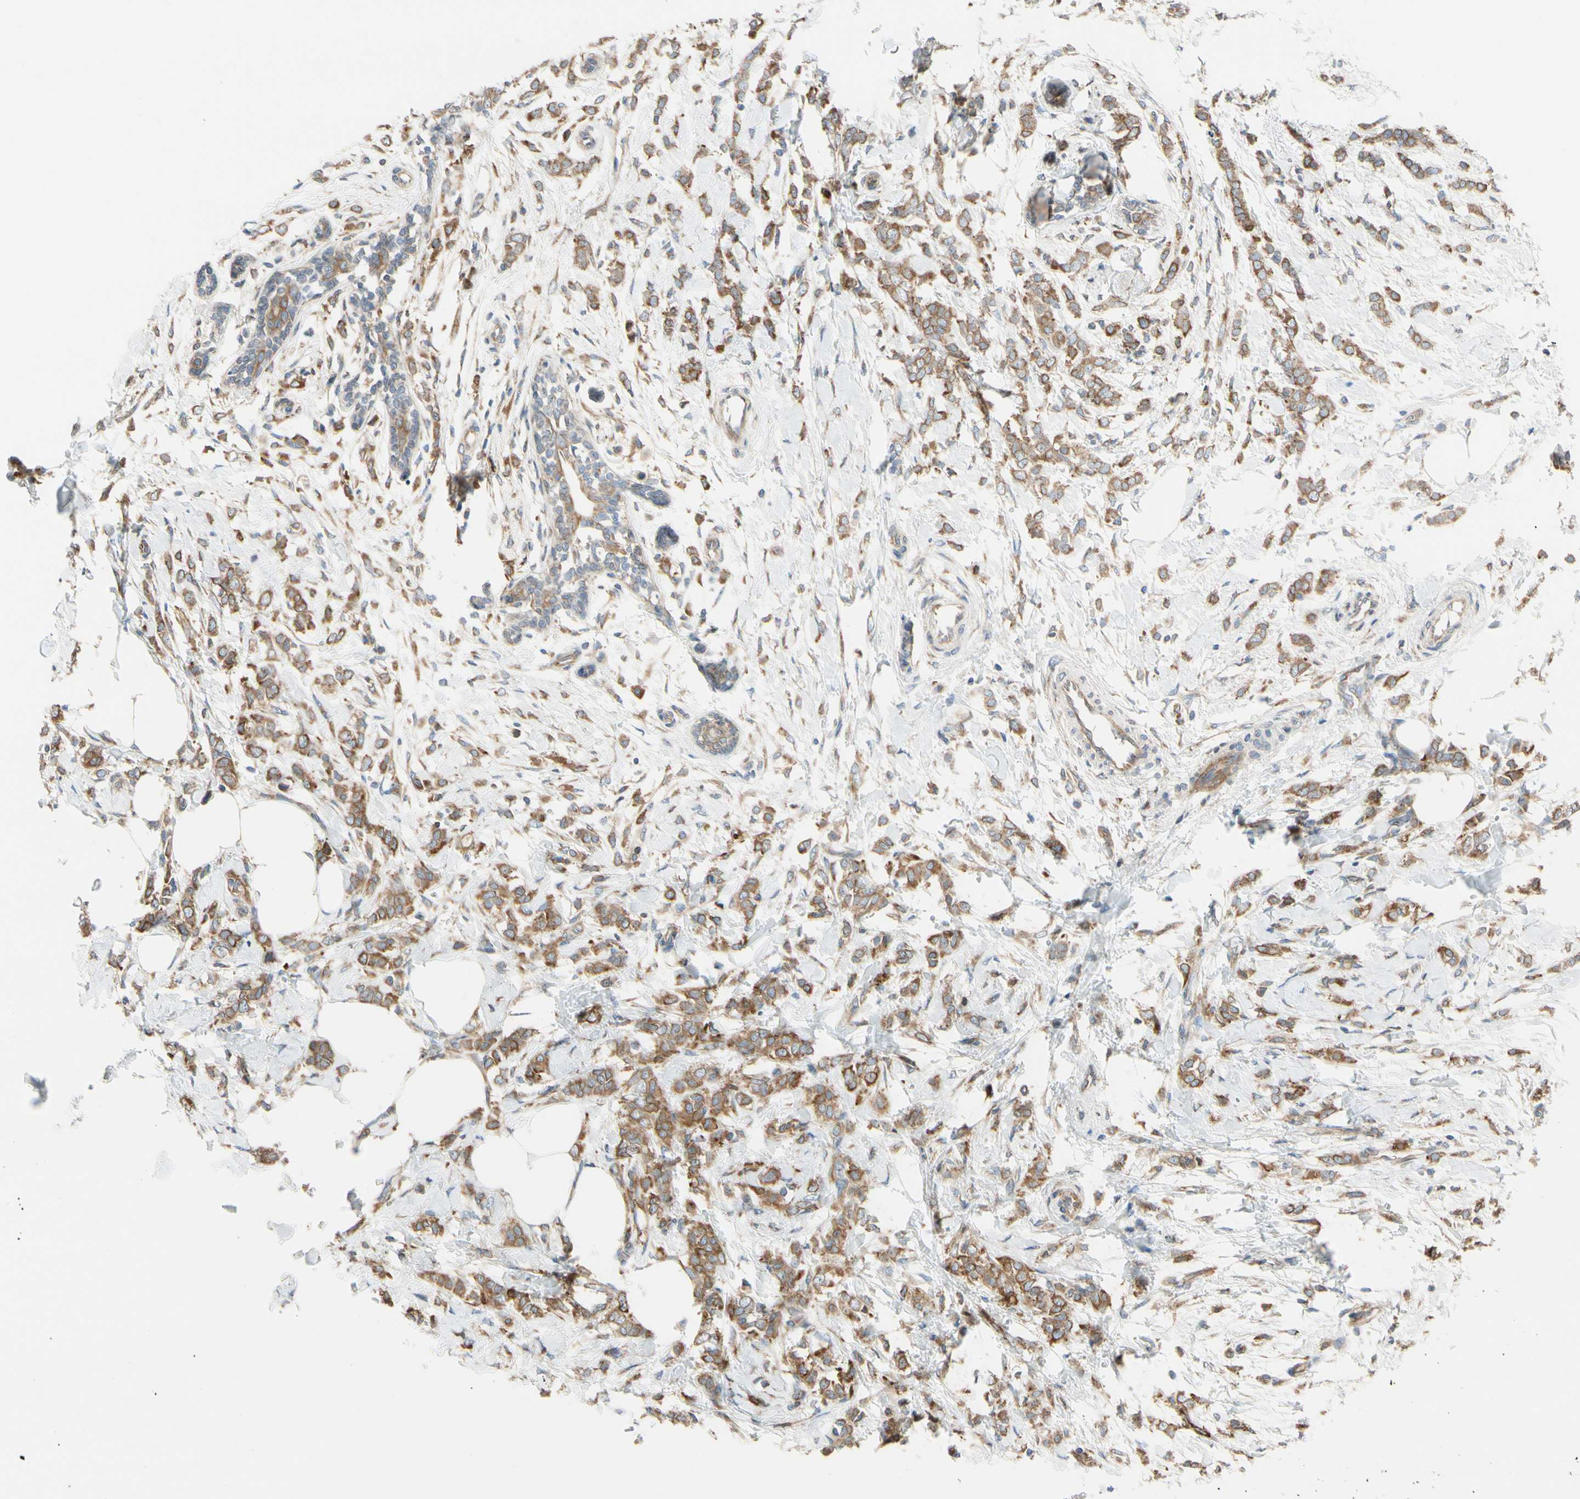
{"staining": {"intensity": "moderate", "quantity": ">75%", "location": "cytoplasmic/membranous"}, "tissue": "breast cancer", "cell_type": "Tumor cells", "image_type": "cancer", "snomed": [{"axis": "morphology", "description": "Lobular carcinoma, in situ"}, {"axis": "morphology", "description": "Lobular carcinoma"}, {"axis": "topography", "description": "Breast"}], "caption": "Tumor cells show moderate cytoplasmic/membranous positivity in about >75% of cells in lobular carcinoma (breast). The staining is performed using DAB (3,3'-diaminobenzidine) brown chromogen to label protein expression. The nuclei are counter-stained blue using hematoxylin.", "gene": "CLCC1", "patient": {"sex": "female", "age": 41}}